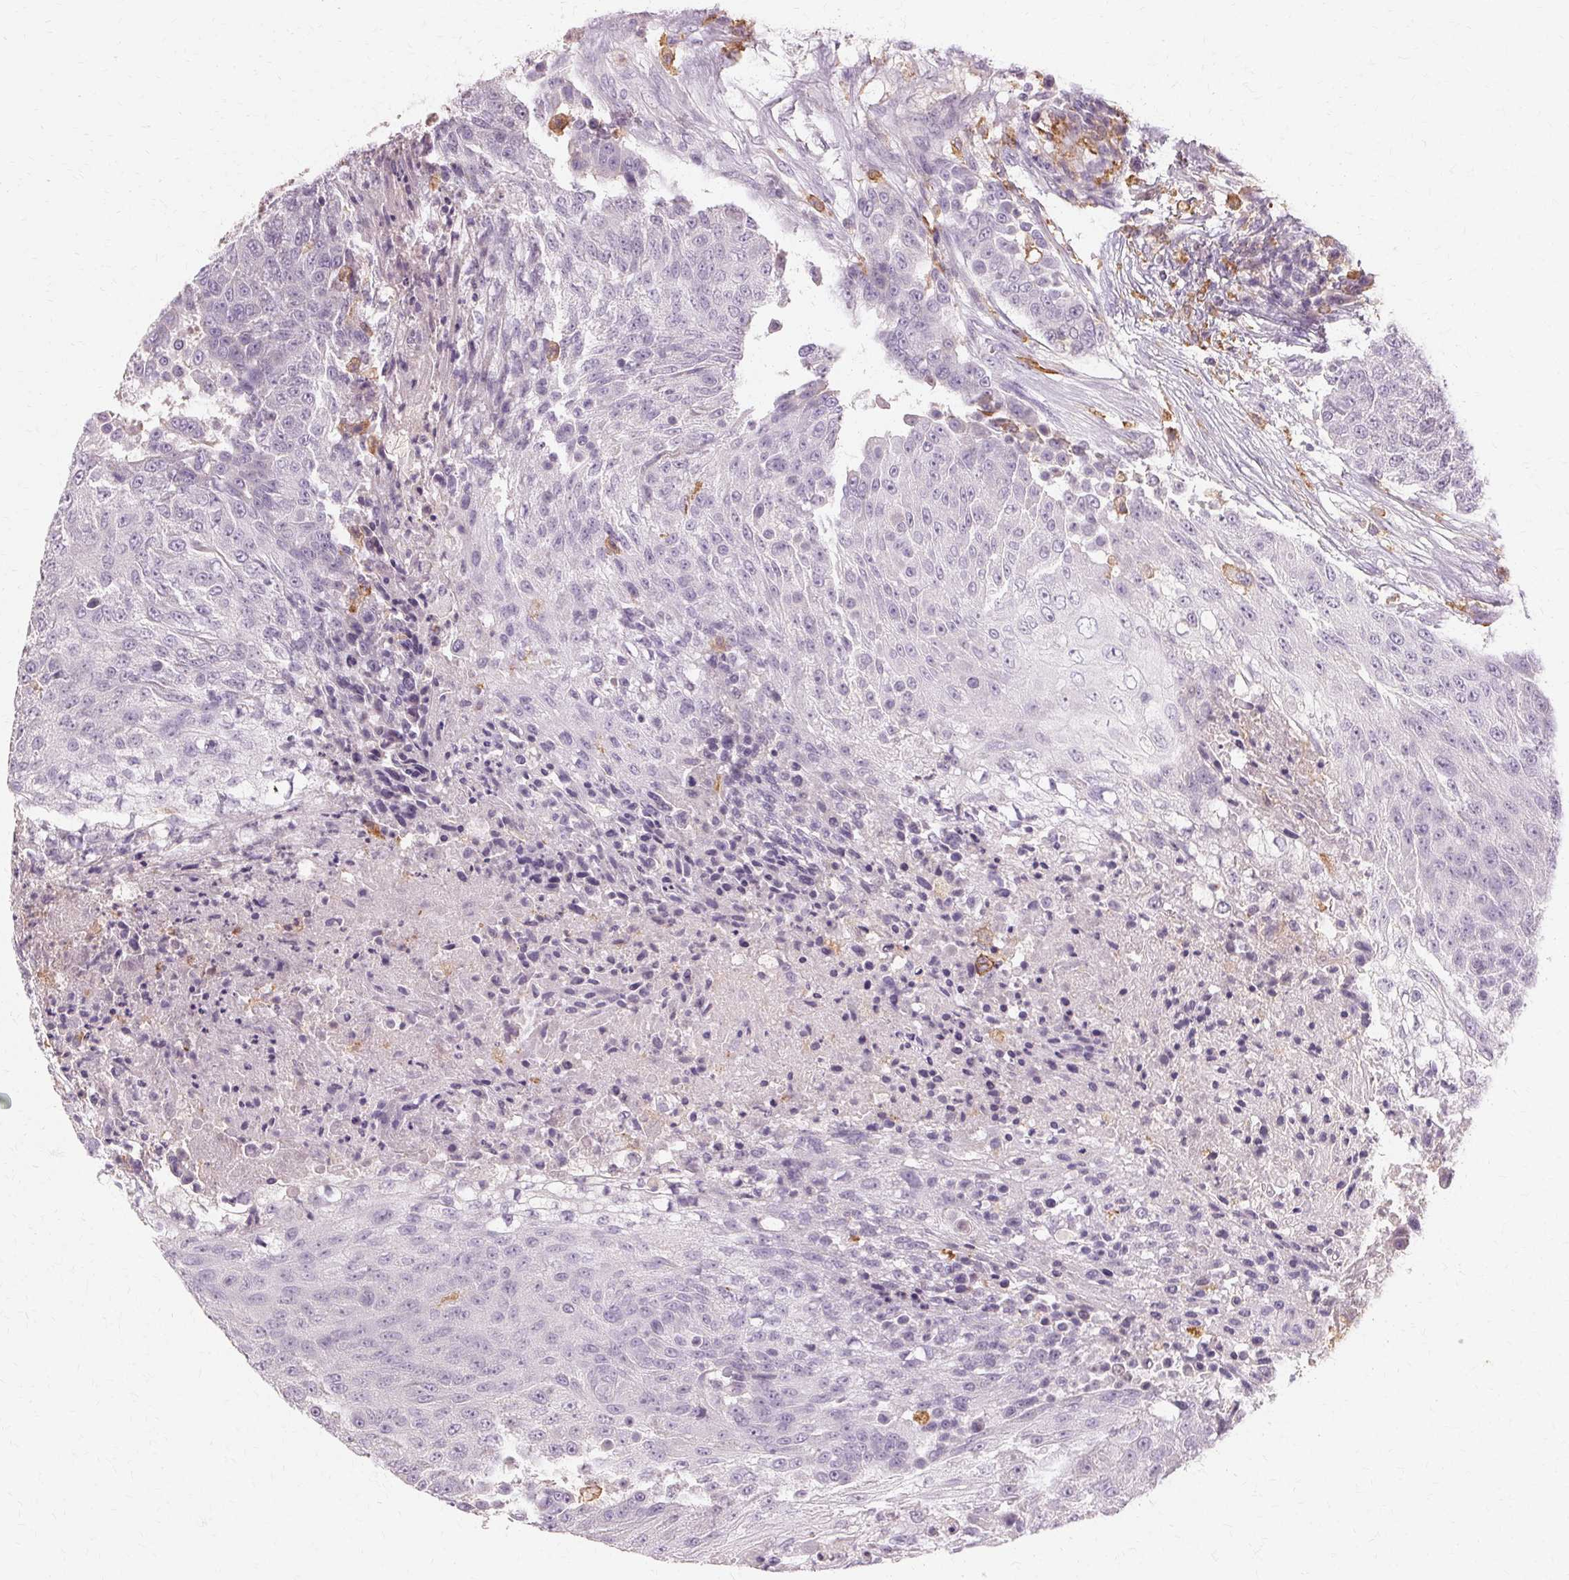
{"staining": {"intensity": "negative", "quantity": "none", "location": "none"}, "tissue": "urothelial cancer", "cell_type": "Tumor cells", "image_type": "cancer", "snomed": [{"axis": "morphology", "description": "Urothelial carcinoma, High grade"}, {"axis": "topography", "description": "Urinary bladder"}], "caption": "Immunohistochemistry (IHC) micrograph of human high-grade urothelial carcinoma stained for a protein (brown), which displays no staining in tumor cells.", "gene": "IFNGR1", "patient": {"sex": "female", "age": 63}}